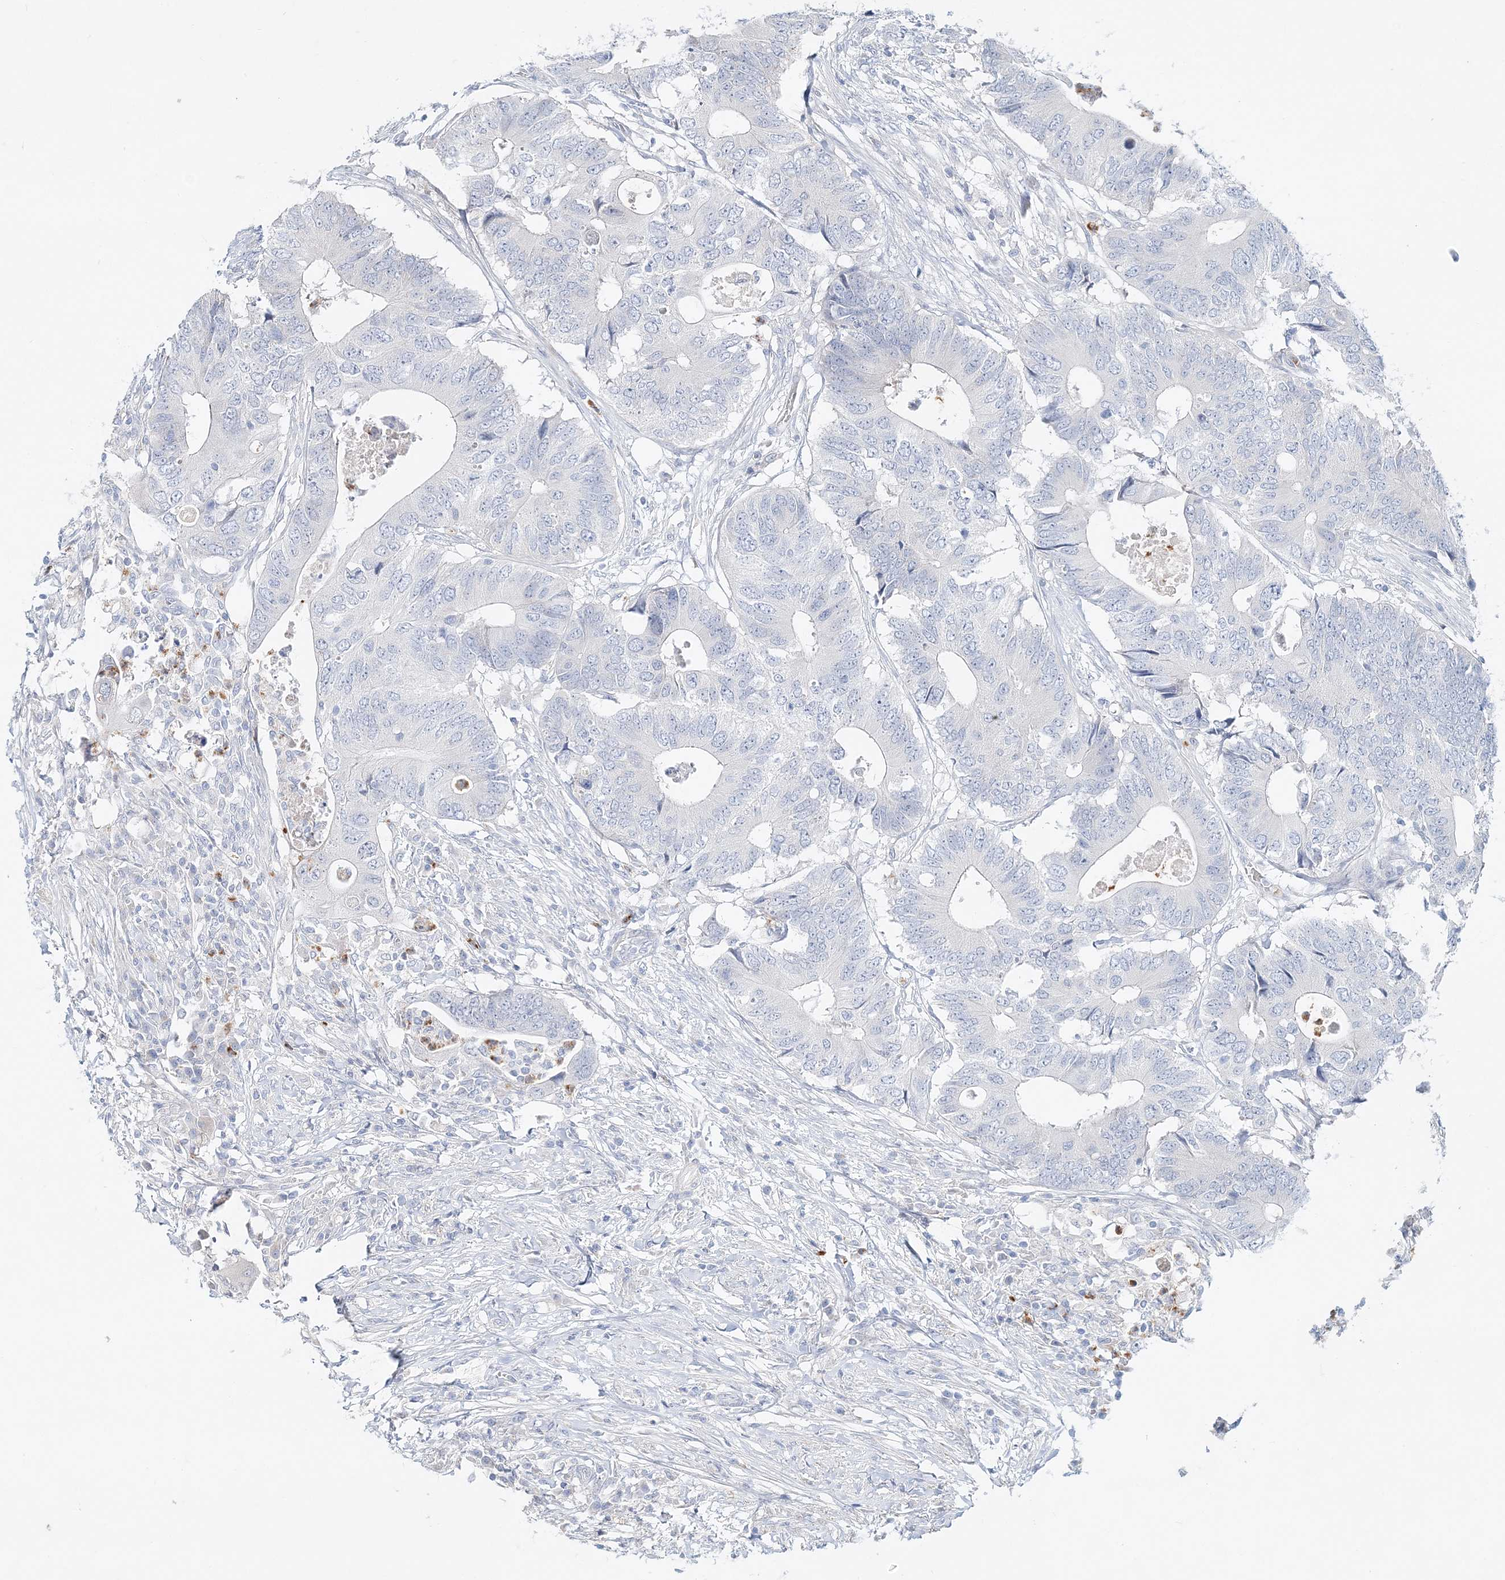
{"staining": {"intensity": "negative", "quantity": "none", "location": "none"}, "tissue": "colorectal cancer", "cell_type": "Tumor cells", "image_type": "cancer", "snomed": [{"axis": "morphology", "description": "Adenocarcinoma, NOS"}, {"axis": "topography", "description": "Colon"}], "caption": "Immunohistochemistry of human colorectal adenocarcinoma demonstrates no staining in tumor cells. (DAB (3,3'-diaminobenzidine) immunohistochemistry visualized using brightfield microscopy, high magnification).", "gene": "DNAH5", "patient": {"sex": "male", "age": 71}}